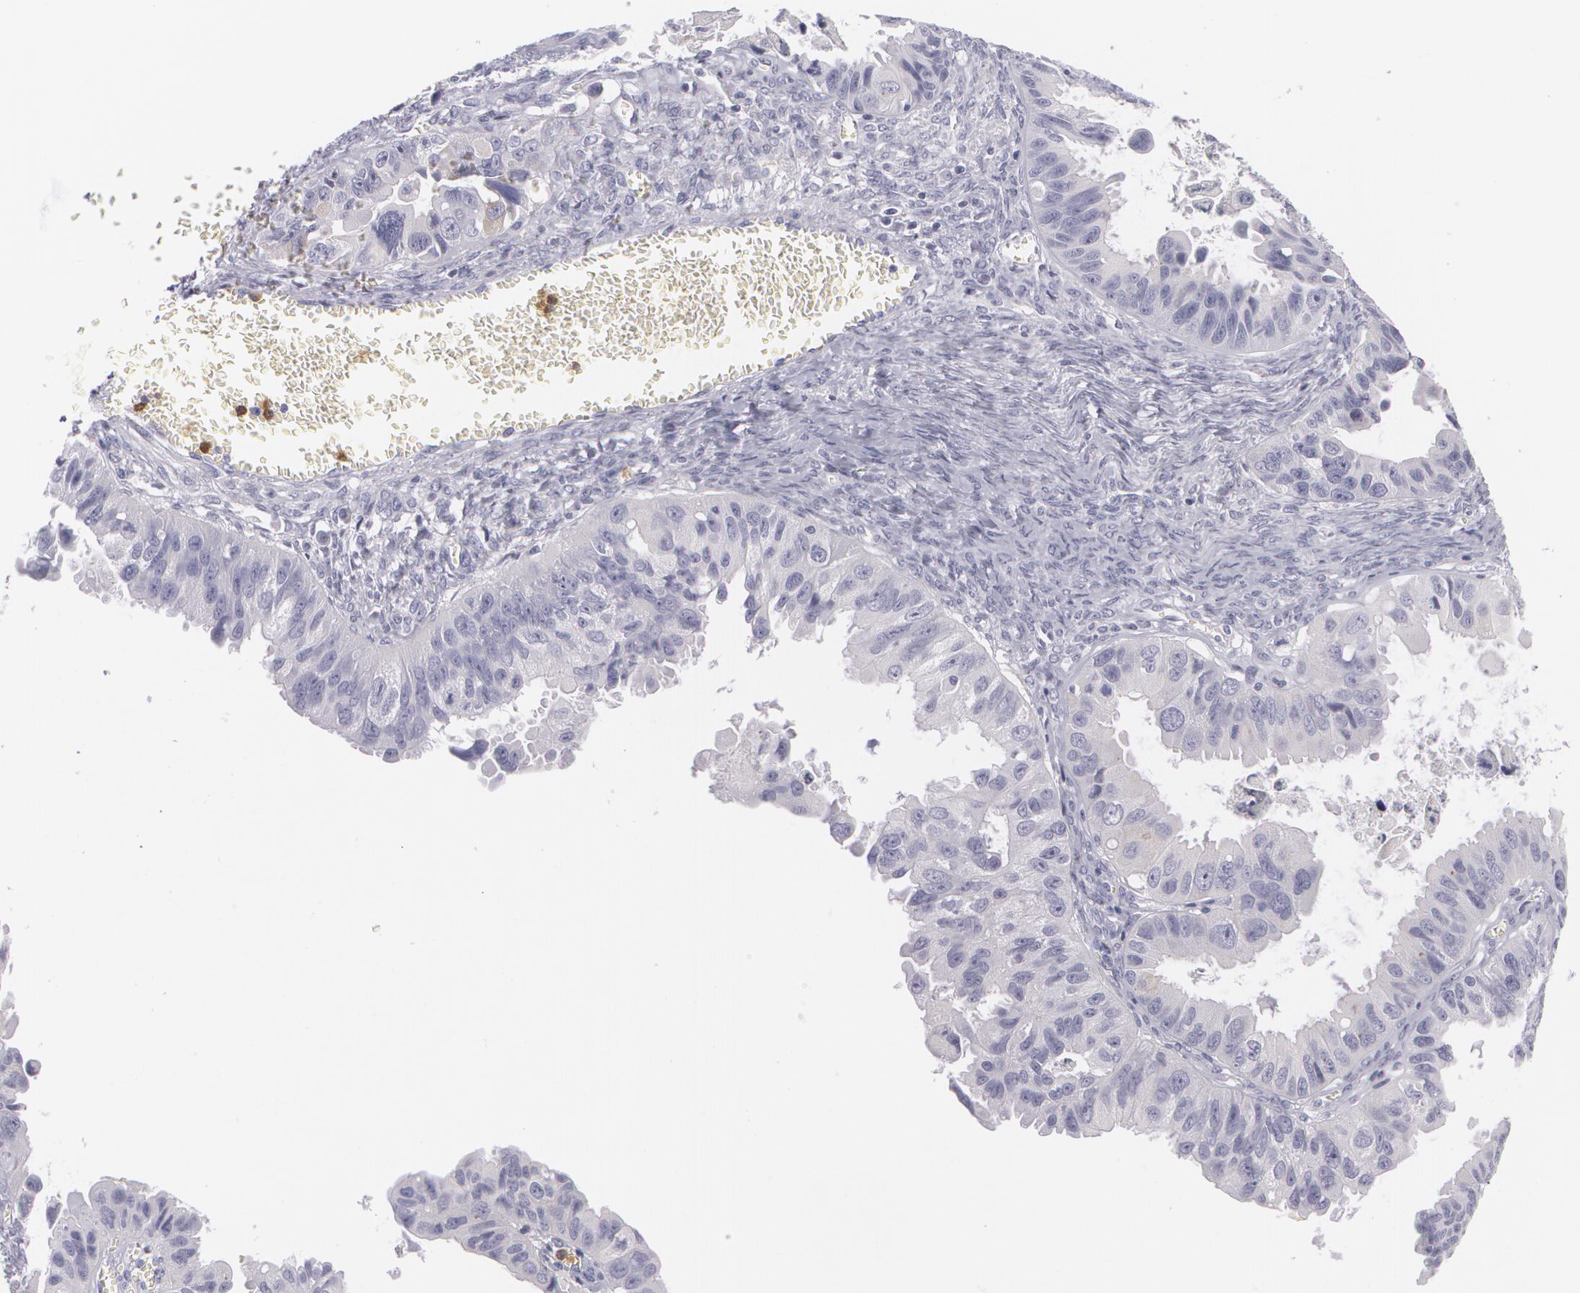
{"staining": {"intensity": "negative", "quantity": "none", "location": "none"}, "tissue": "ovarian cancer", "cell_type": "Tumor cells", "image_type": "cancer", "snomed": [{"axis": "morphology", "description": "Carcinoma, endometroid"}, {"axis": "topography", "description": "Ovary"}], "caption": "A micrograph of ovarian cancer stained for a protein demonstrates no brown staining in tumor cells.", "gene": "FAM181A", "patient": {"sex": "female", "age": 85}}